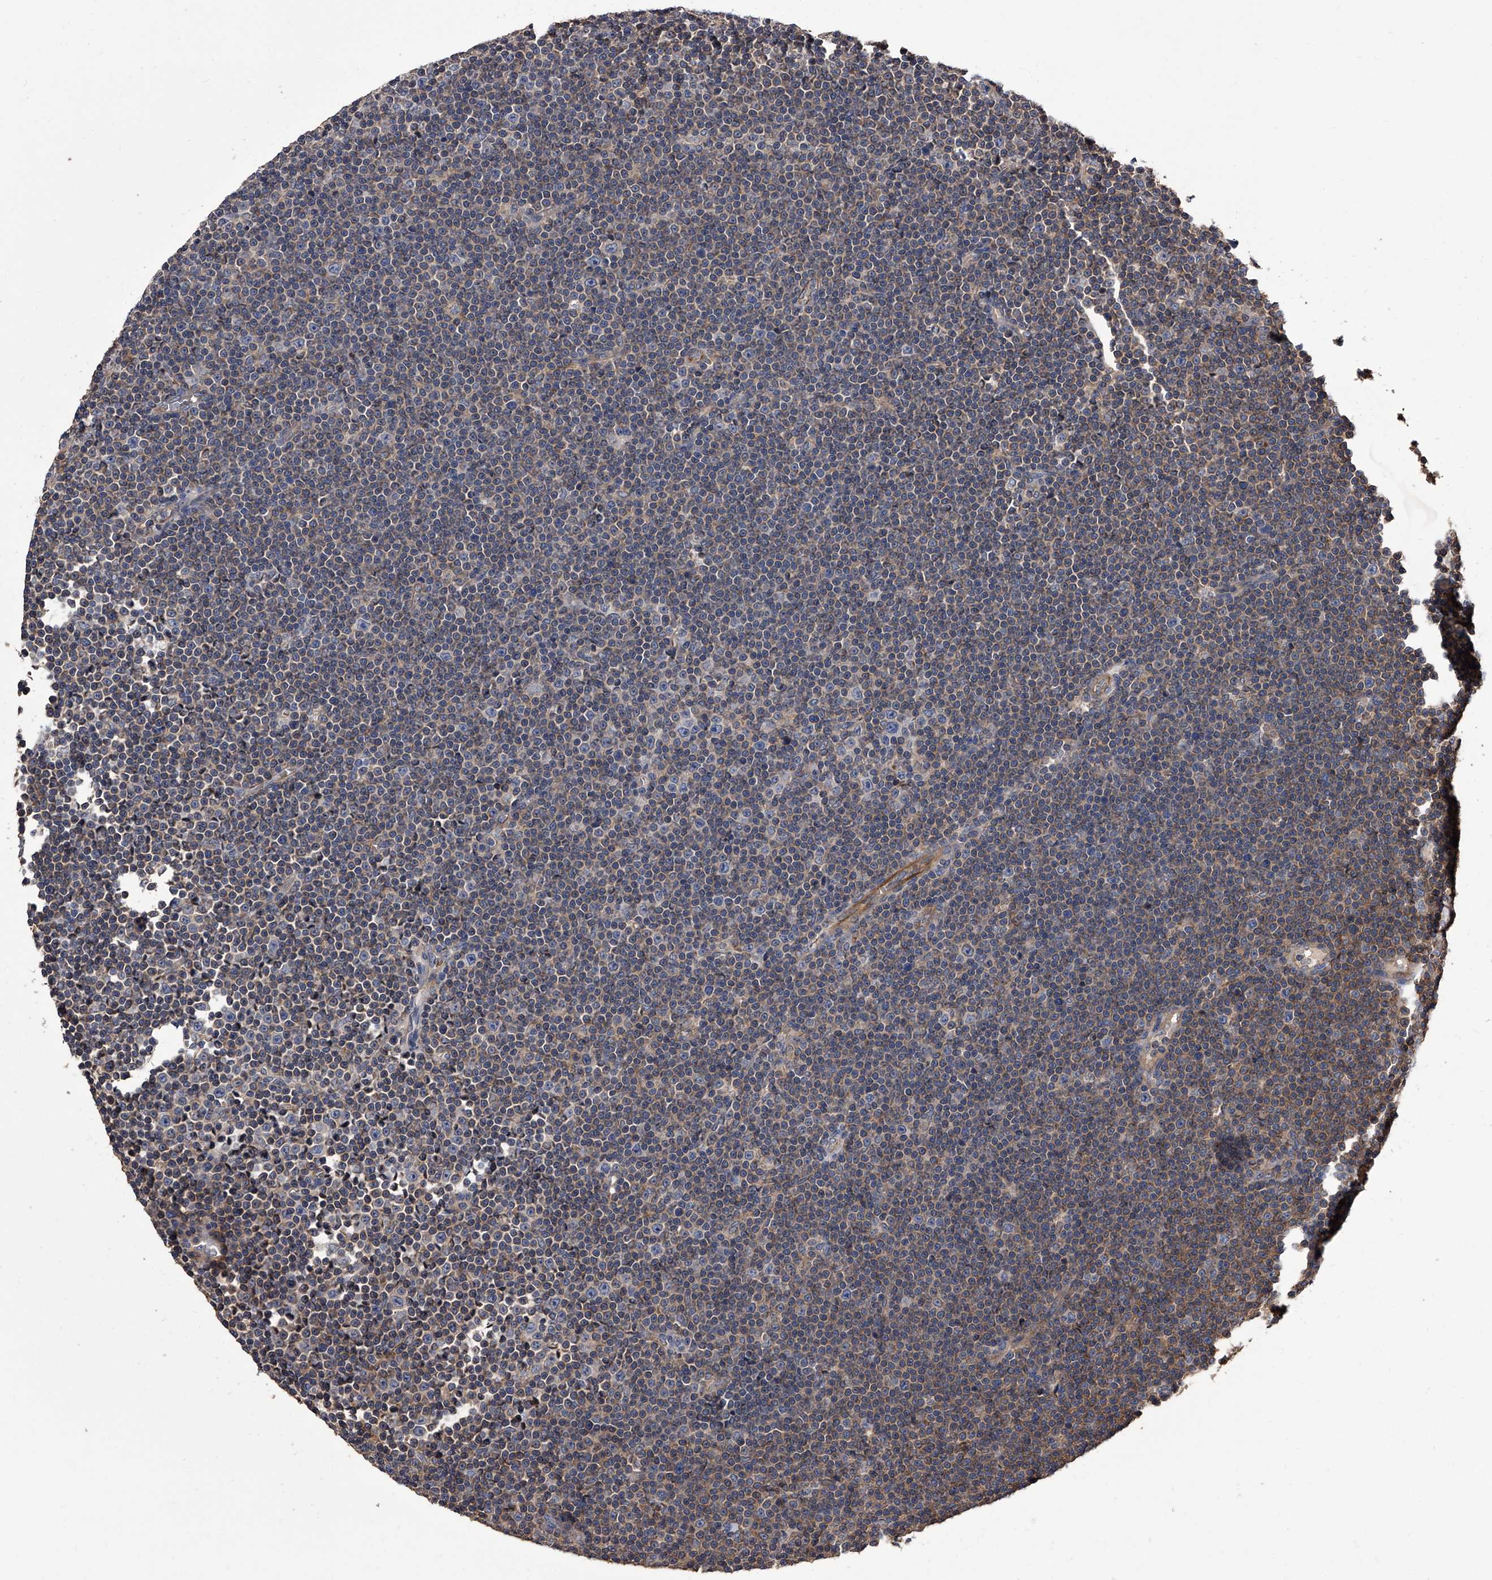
{"staining": {"intensity": "weak", "quantity": "<25%", "location": "cytoplasmic/membranous"}, "tissue": "lymphoma", "cell_type": "Tumor cells", "image_type": "cancer", "snomed": [{"axis": "morphology", "description": "Malignant lymphoma, non-Hodgkin's type, Low grade"}, {"axis": "topography", "description": "Lymph node"}], "caption": "Immunohistochemistry image of neoplastic tissue: lymphoma stained with DAB demonstrates no significant protein positivity in tumor cells.", "gene": "STK36", "patient": {"sex": "female", "age": 67}}